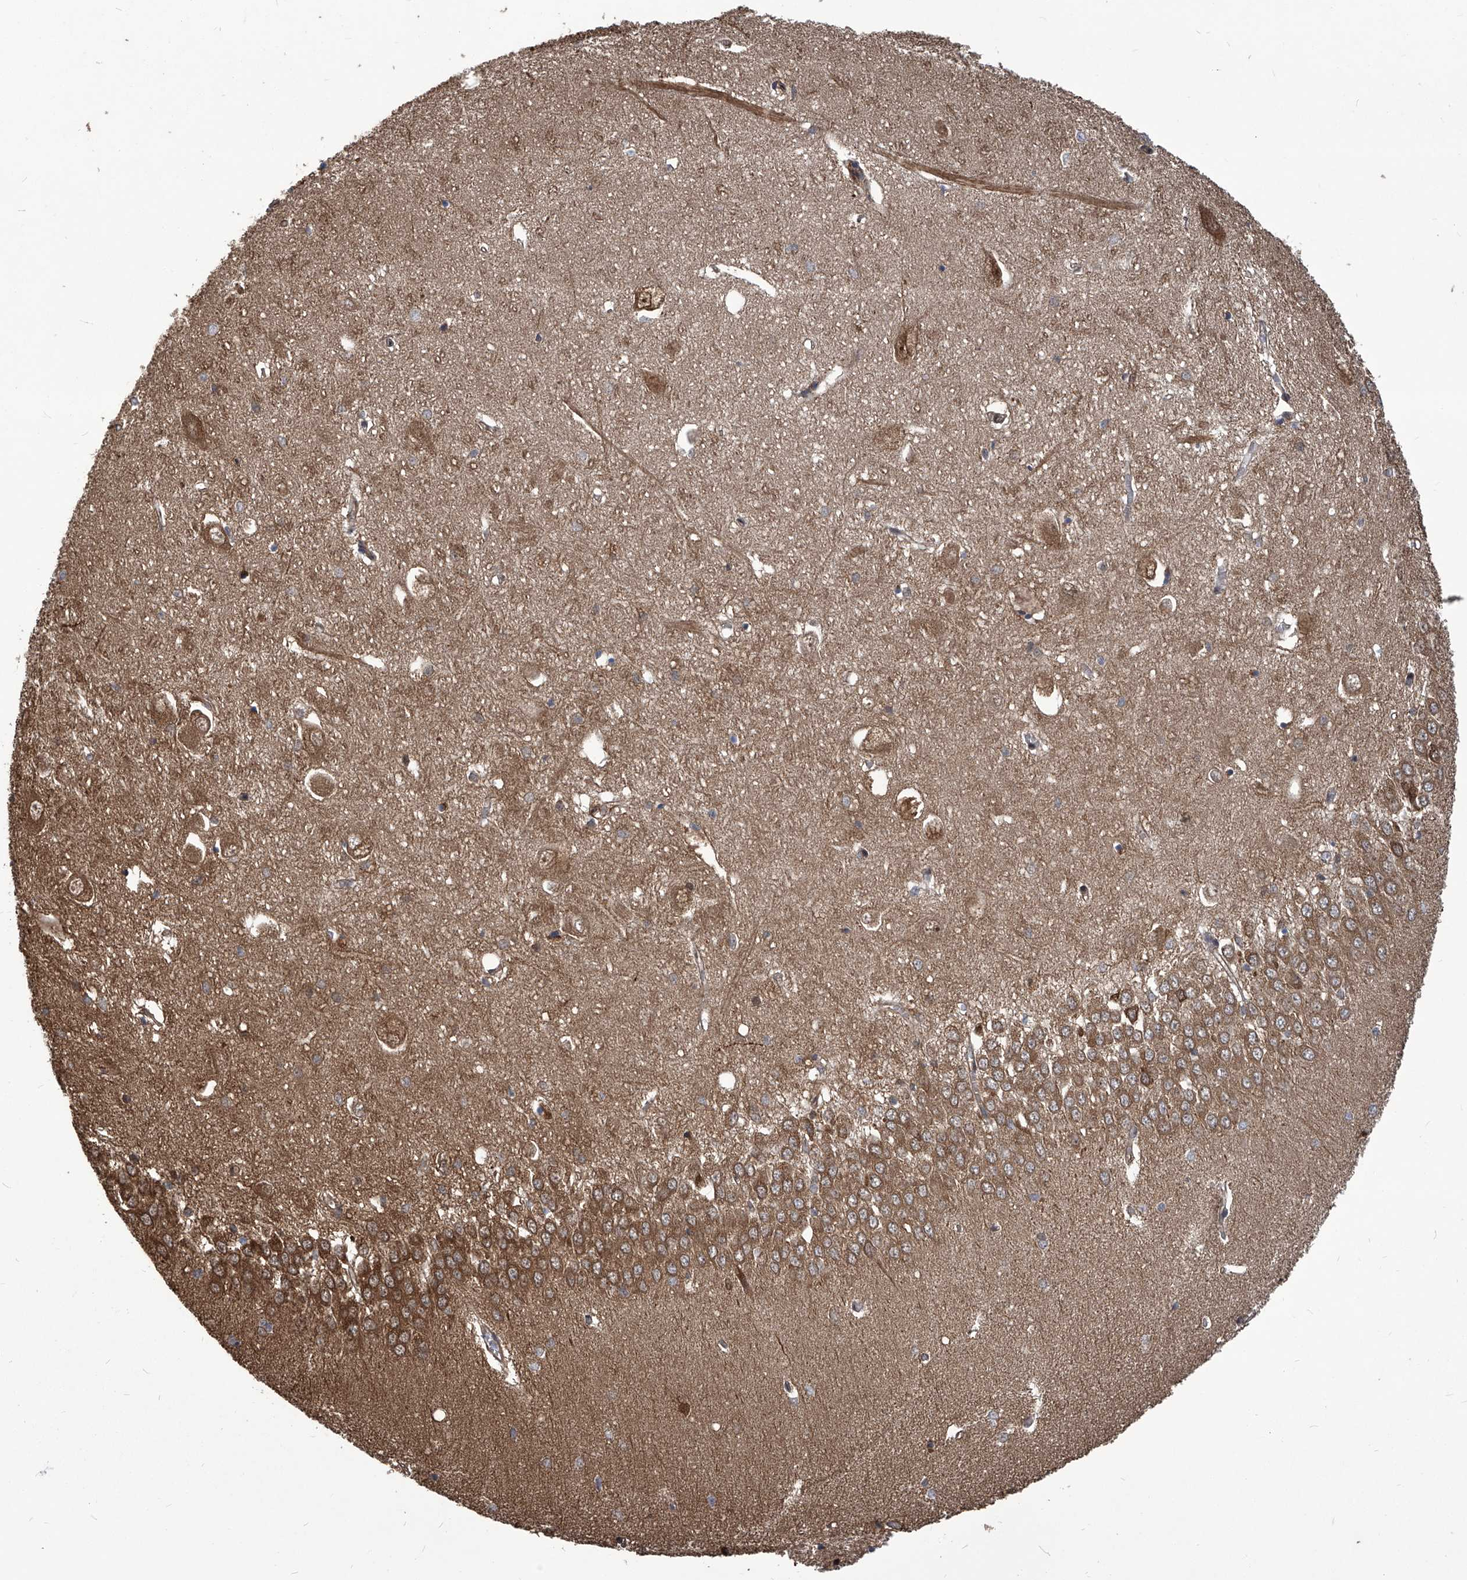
{"staining": {"intensity": "negative", "quantity": "none", "location": "none"}, "tissue": "hippocampus", "cell_type": "Glial cells", "image_type": "normal", "snomed": [{"axis": "morphology", "description": "Normal tissue, NOS"}, {"axis": "topography", "description": "Hippocampus"}], "caption": "A high-resolution micrograph shows immunohistochemistry staining of normal hippocampus, which displays no significant expression in glial cells. Nuclei are stained in blue.", "gene": "PSMB1", "patient": {"sex": "female", "age": 64}}